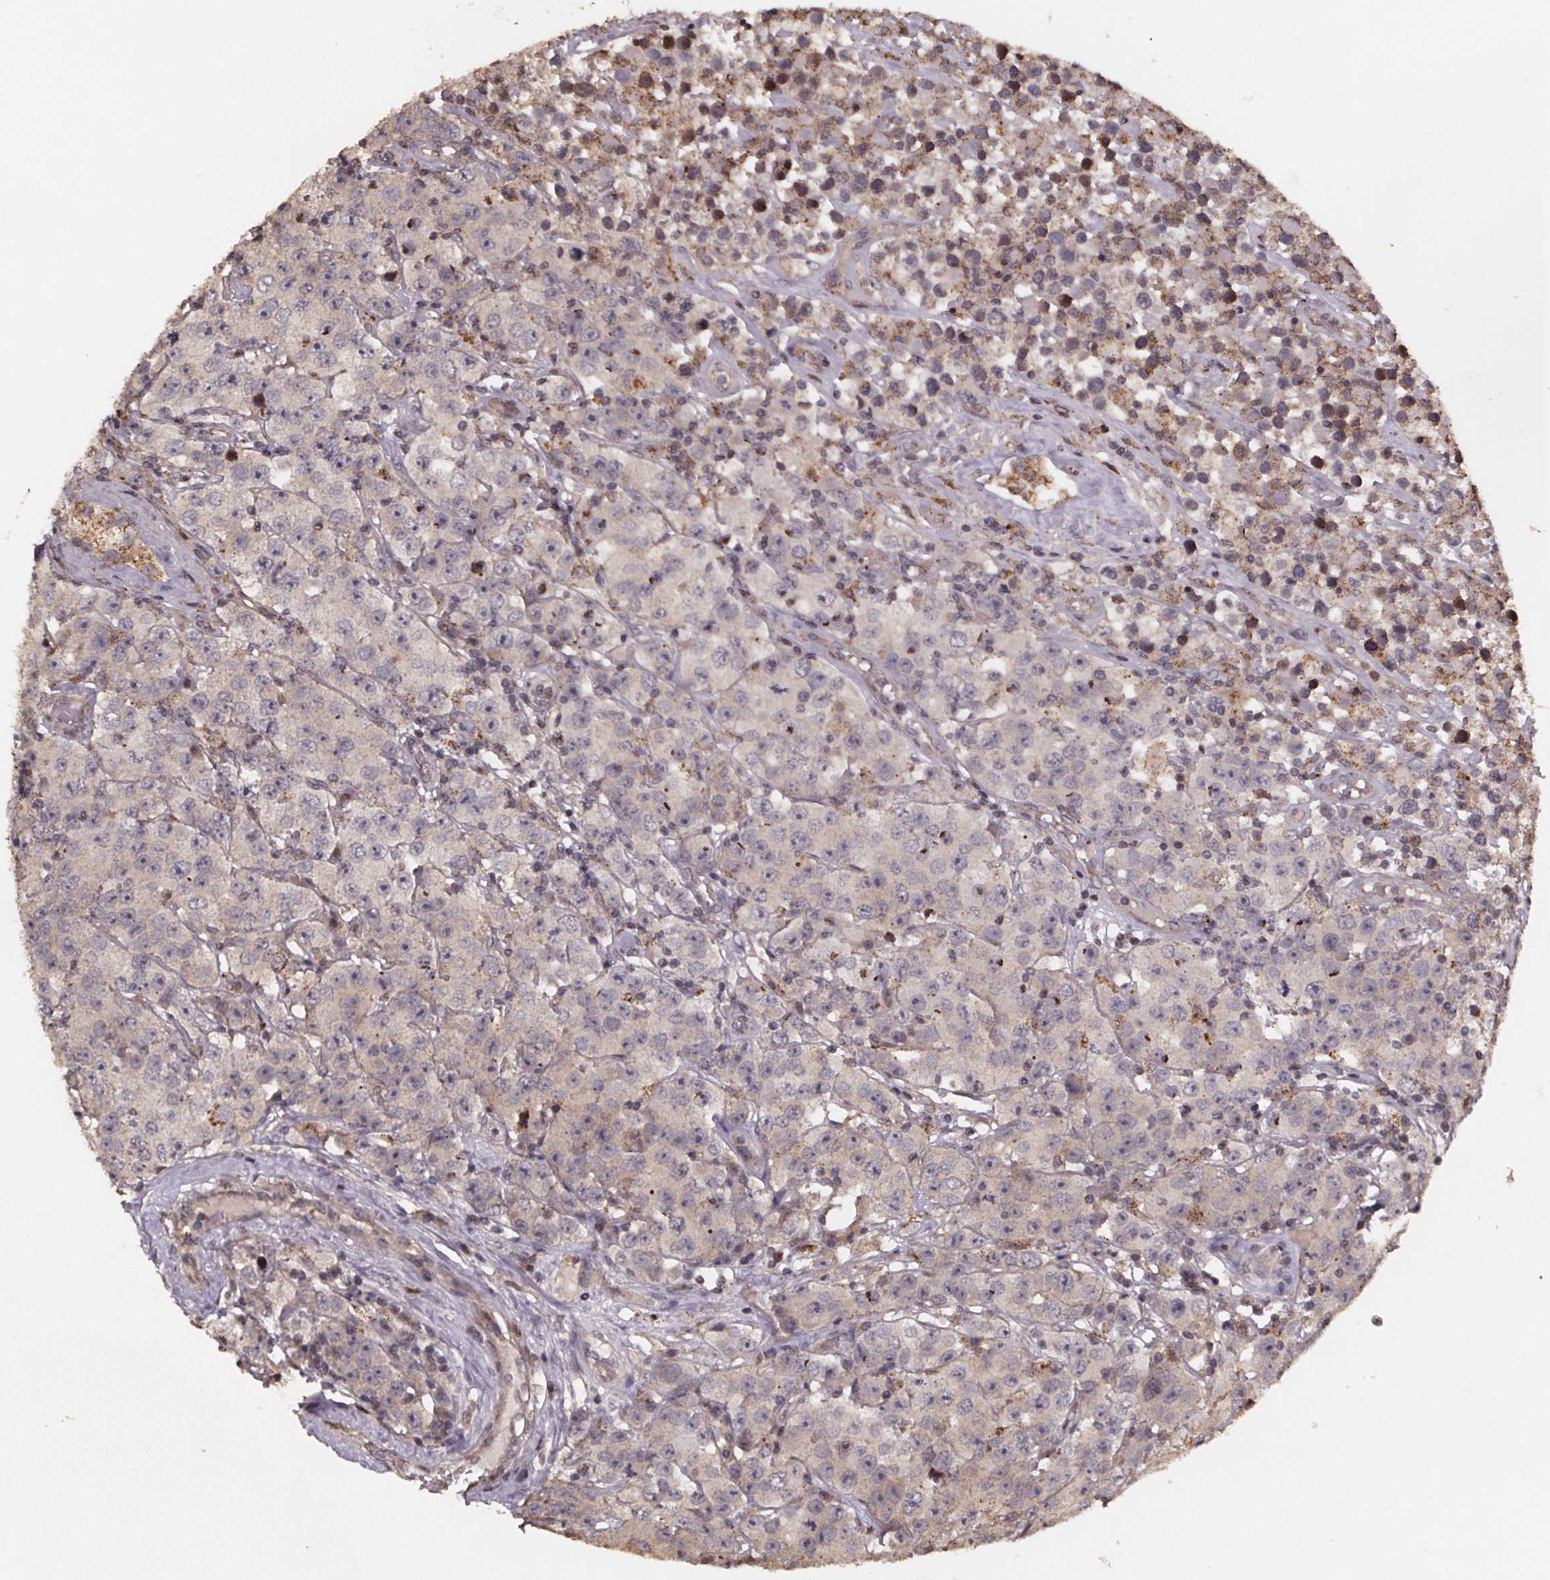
{"staining": {"intensity": "moderate", "quantity": "<25%", "location": "cytoplasmic/membranous"}, "tissue": "testis cancer", "cell_type": "Tumor cells", "image_type": "cancer", "snomed": [{"axis": "morphology", "description": "Seminoma, NOS"}, {"axis": "topography", "description": "Testis"}], "caption": "Immunohistochemical staining of seminoma (testis) displays low levels of moderate cytoplasmic/membranous staining in approximately <25% of tumor cells.", "gene": "ZNF879", "patient": {"sex": "male", "age": 52}}